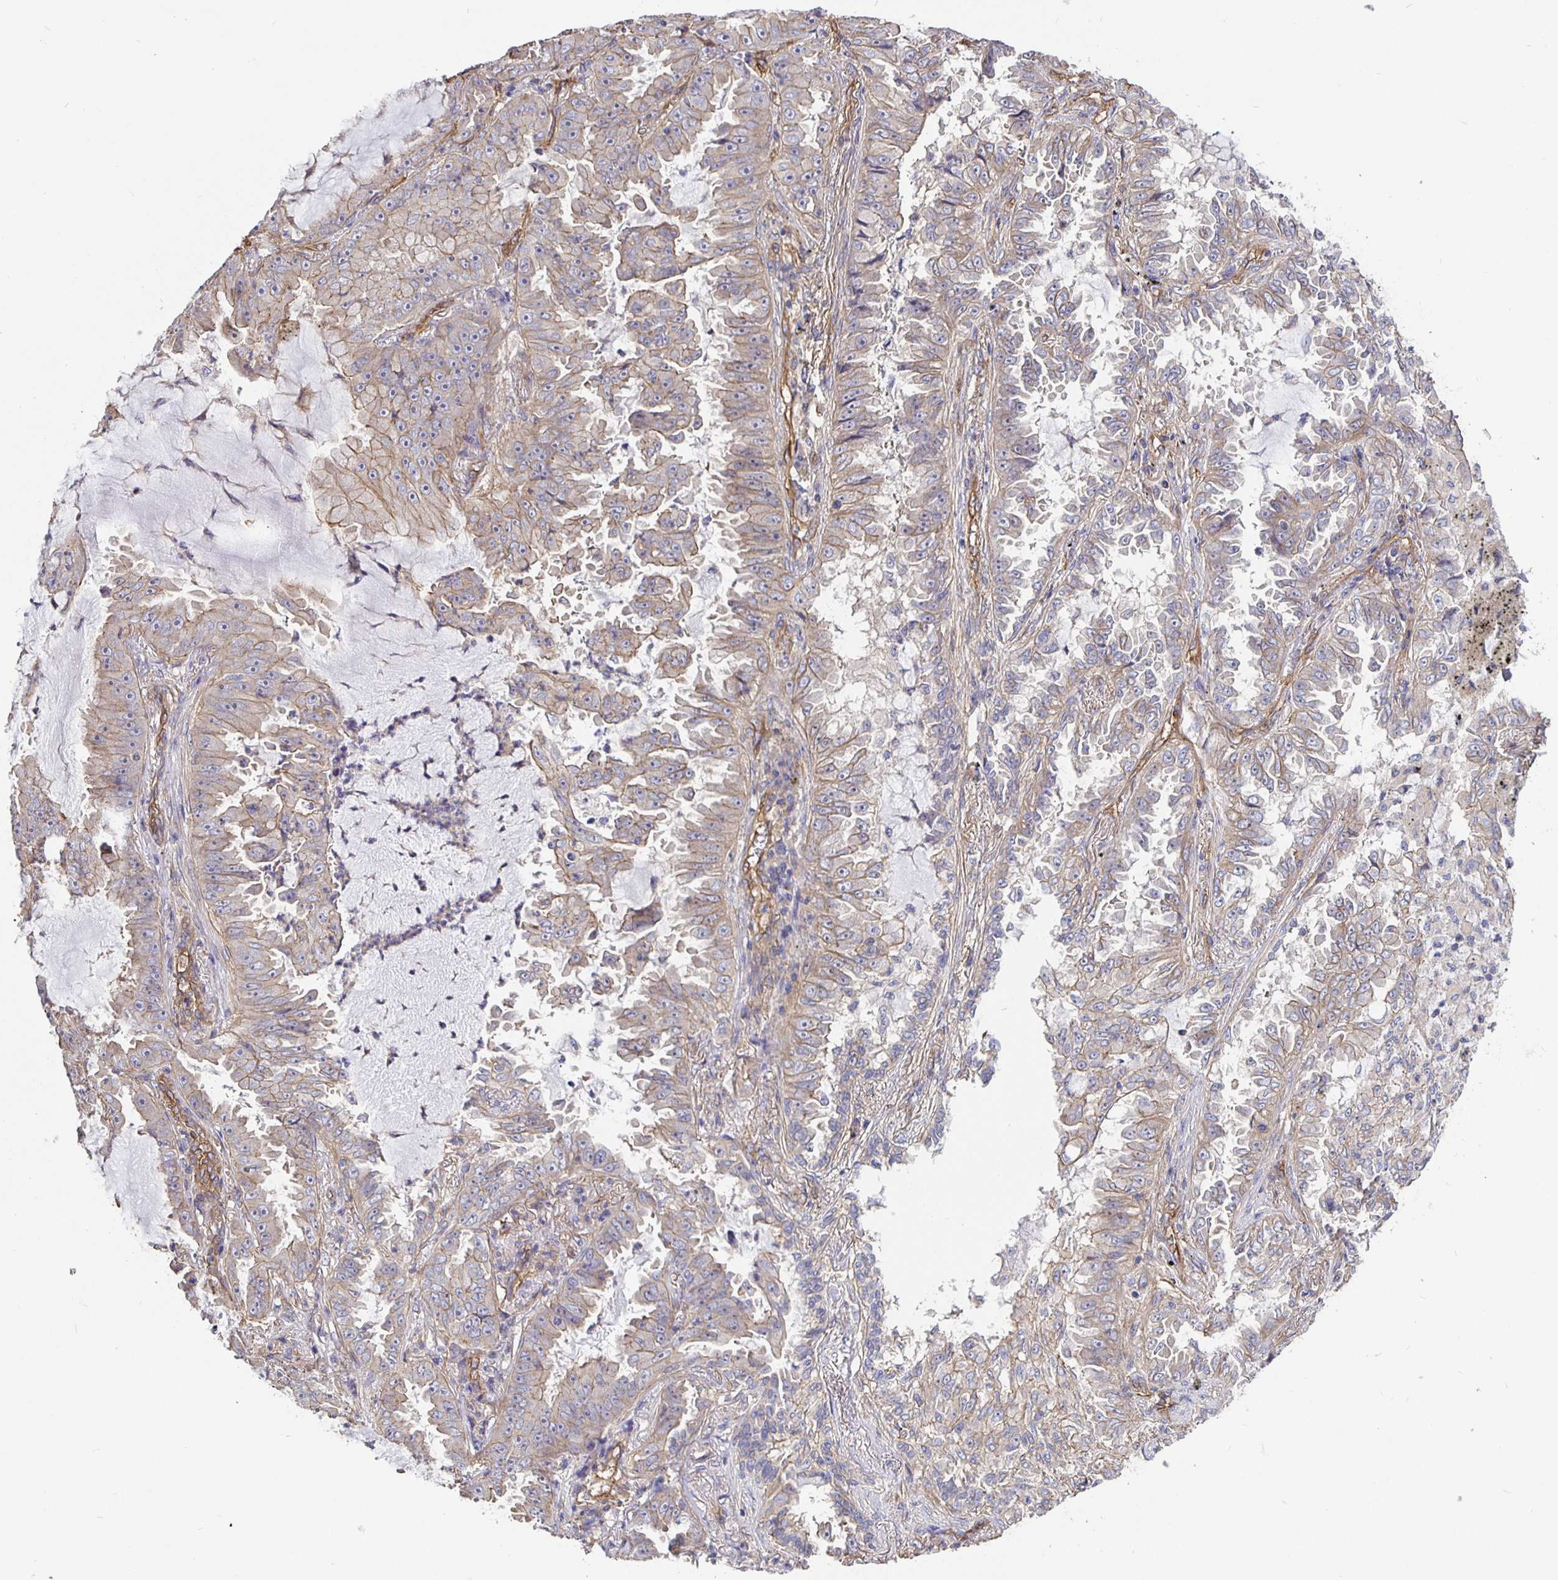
{"staining": {"intensity": "weak", "quantity": "25%-75%", "location": "cytoplasmic/membranous"}, "tissue": "lung cancer", "cell_type": "Tumor cells", "image_type": "cancer", "snomed": [{"axis": "morphology", "description": "Adenocarcinoma, NOS"}, {"axis": "topography", "description": "Lung"}], "caption": "Immunohistochemistry (IHC) image of lung cancer stained for a protein (brown), which displays low levels of weak cytoplasmic/membranous staining in about 25%-75% of tumor cells.", "gene": "ARHGEF39", "patient": {"sex": "female", "age": 52}}